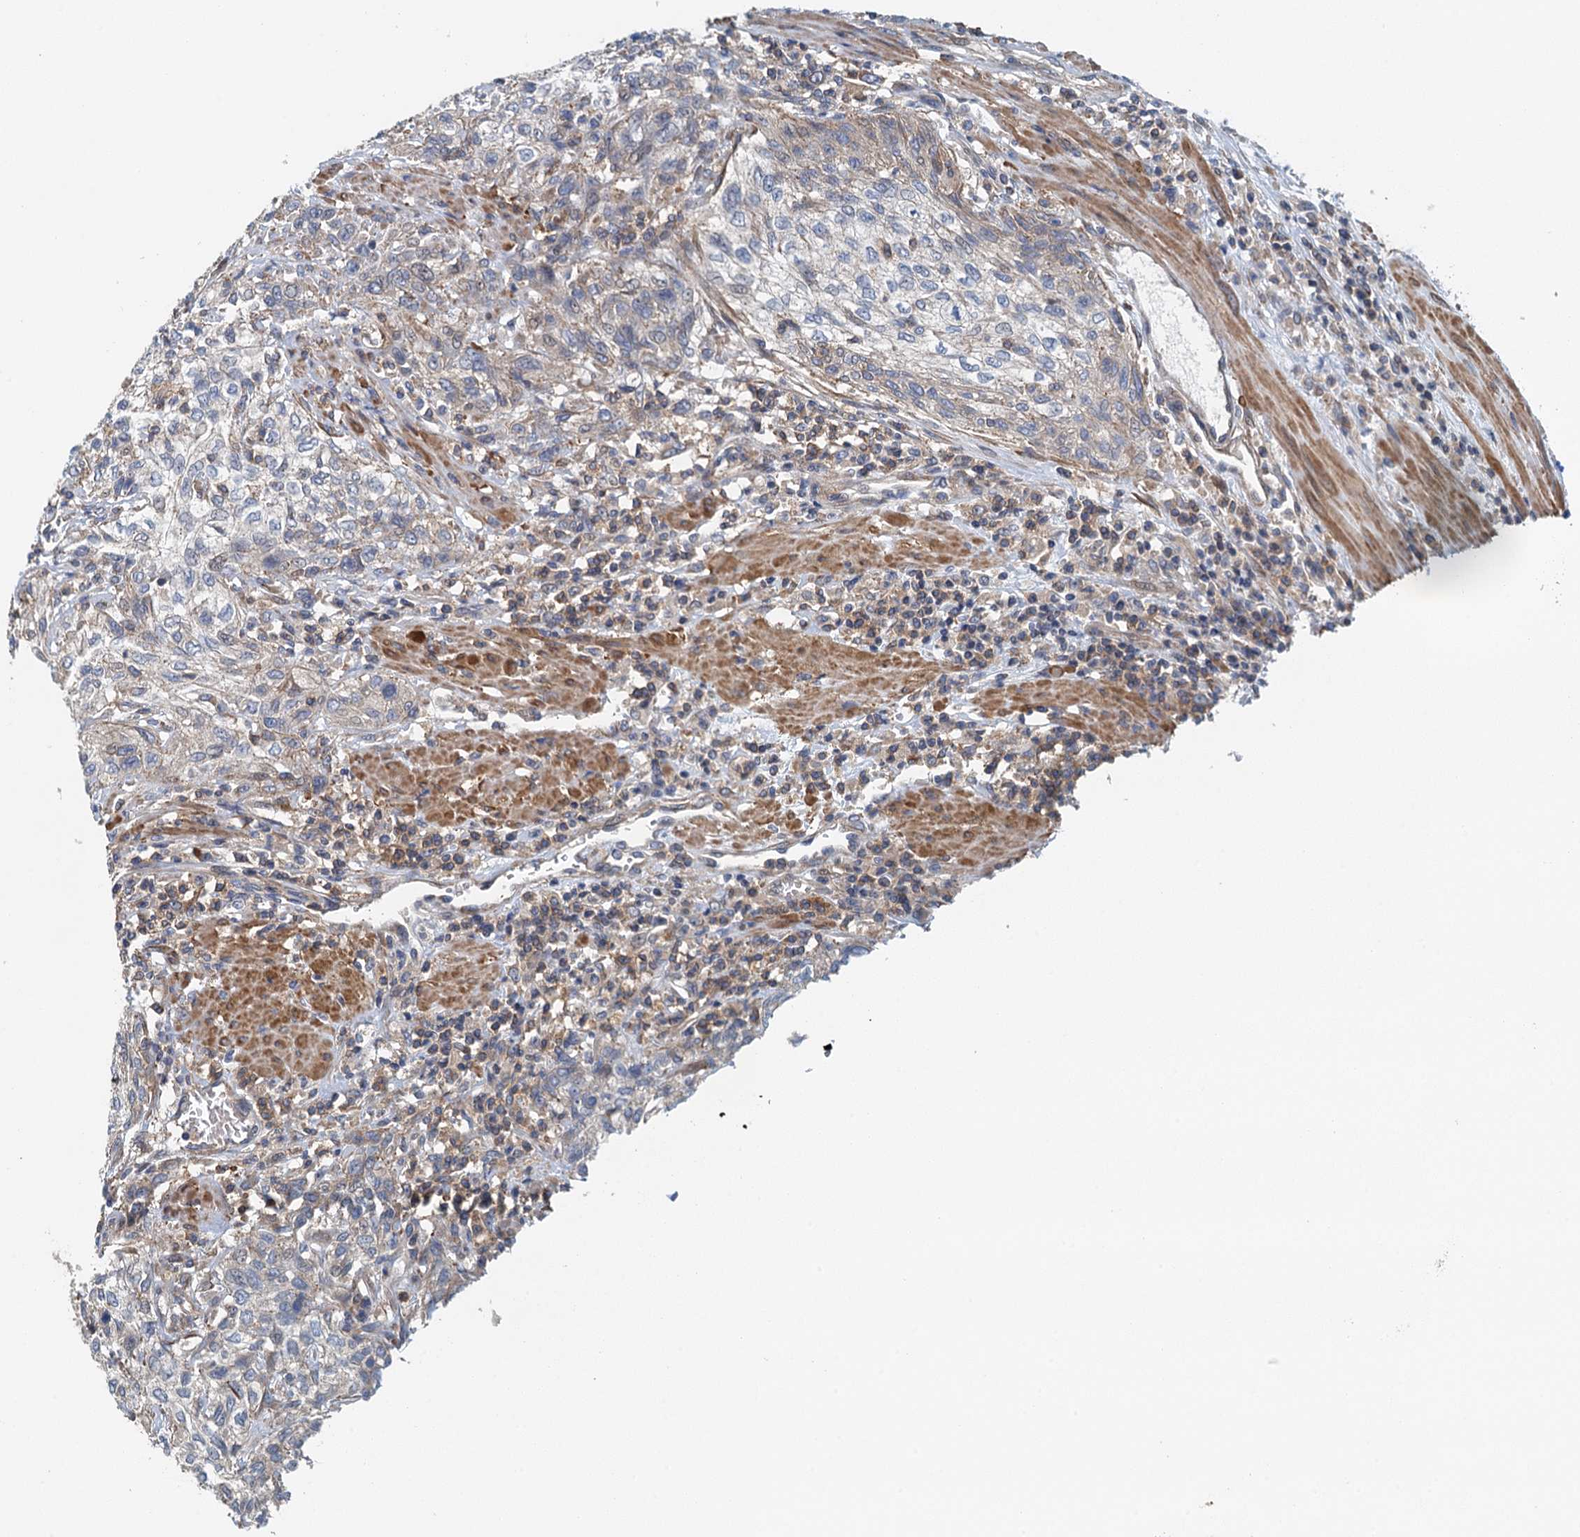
{"staining": {"intensity": "negative", "quantity": "none", "location": "none"}, "tissue": "urothelial cancer", "cell_type": "Tumor cells", "image_type": "cancer", "snomed": [{"axis": "morphology", "description": "Normal tissue, NOS"}, {"axis": "morphology", "description": "Urothelial carcinoma, NOS"}, {"axis": "topography", "description": "Urinary bladder"}, {"axis": "topography", "description": "Peripheral nerve tissue"}], "caption": "High magnification brightfield microscopy of transitional cell carcinoma stained with DAB (brown) and counterstained with hematoxylin (blue): tumor cells show no significant staining. (Immunohistochemistry (ihc), brightfield microscopy, high magnification).", "gene": "PPP1R14D", "patient": {"sex": "male", "age": 35}}